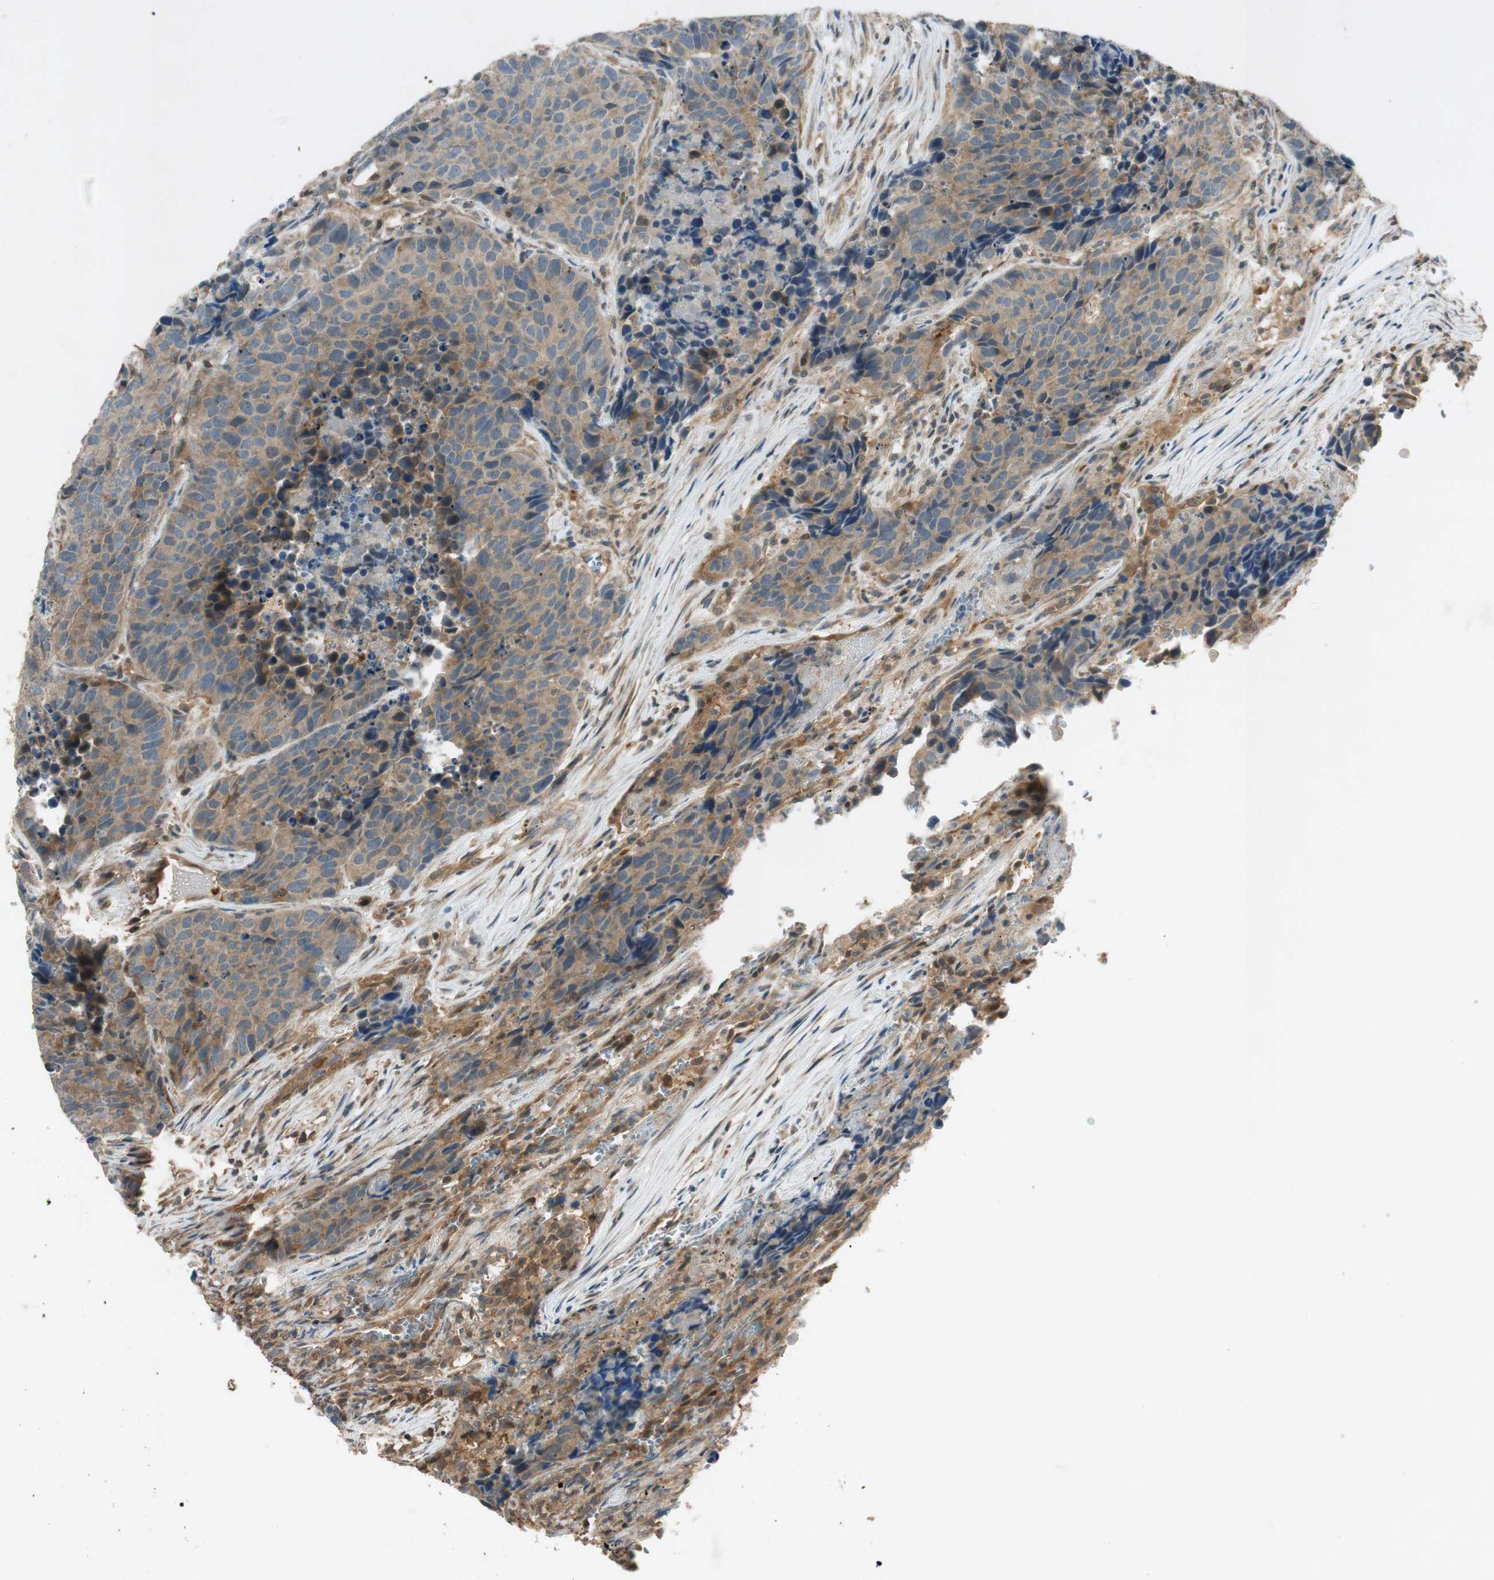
{"staining": {"intensity": "weak", "quantity": ">75%", "location": "cytoplasmic/membranous"}, "tissue": "carcinoid", "cell_type": "Tumor cells", "image_type": "cancer", "snomed": [{"axis": "morphology", "description": "Carcinoid, malignant, NOS"}, {"axis": "topography", "description": "Lung"}], "caption": "High-power microscopy captured an immunohistochemistry image of malignant carcinoid, revealing weak cytoplasmic/membranous expression in about >75% of tumor cells.", "gene": "EPHA8", "patient": {"sex": "male", "age": 60}}